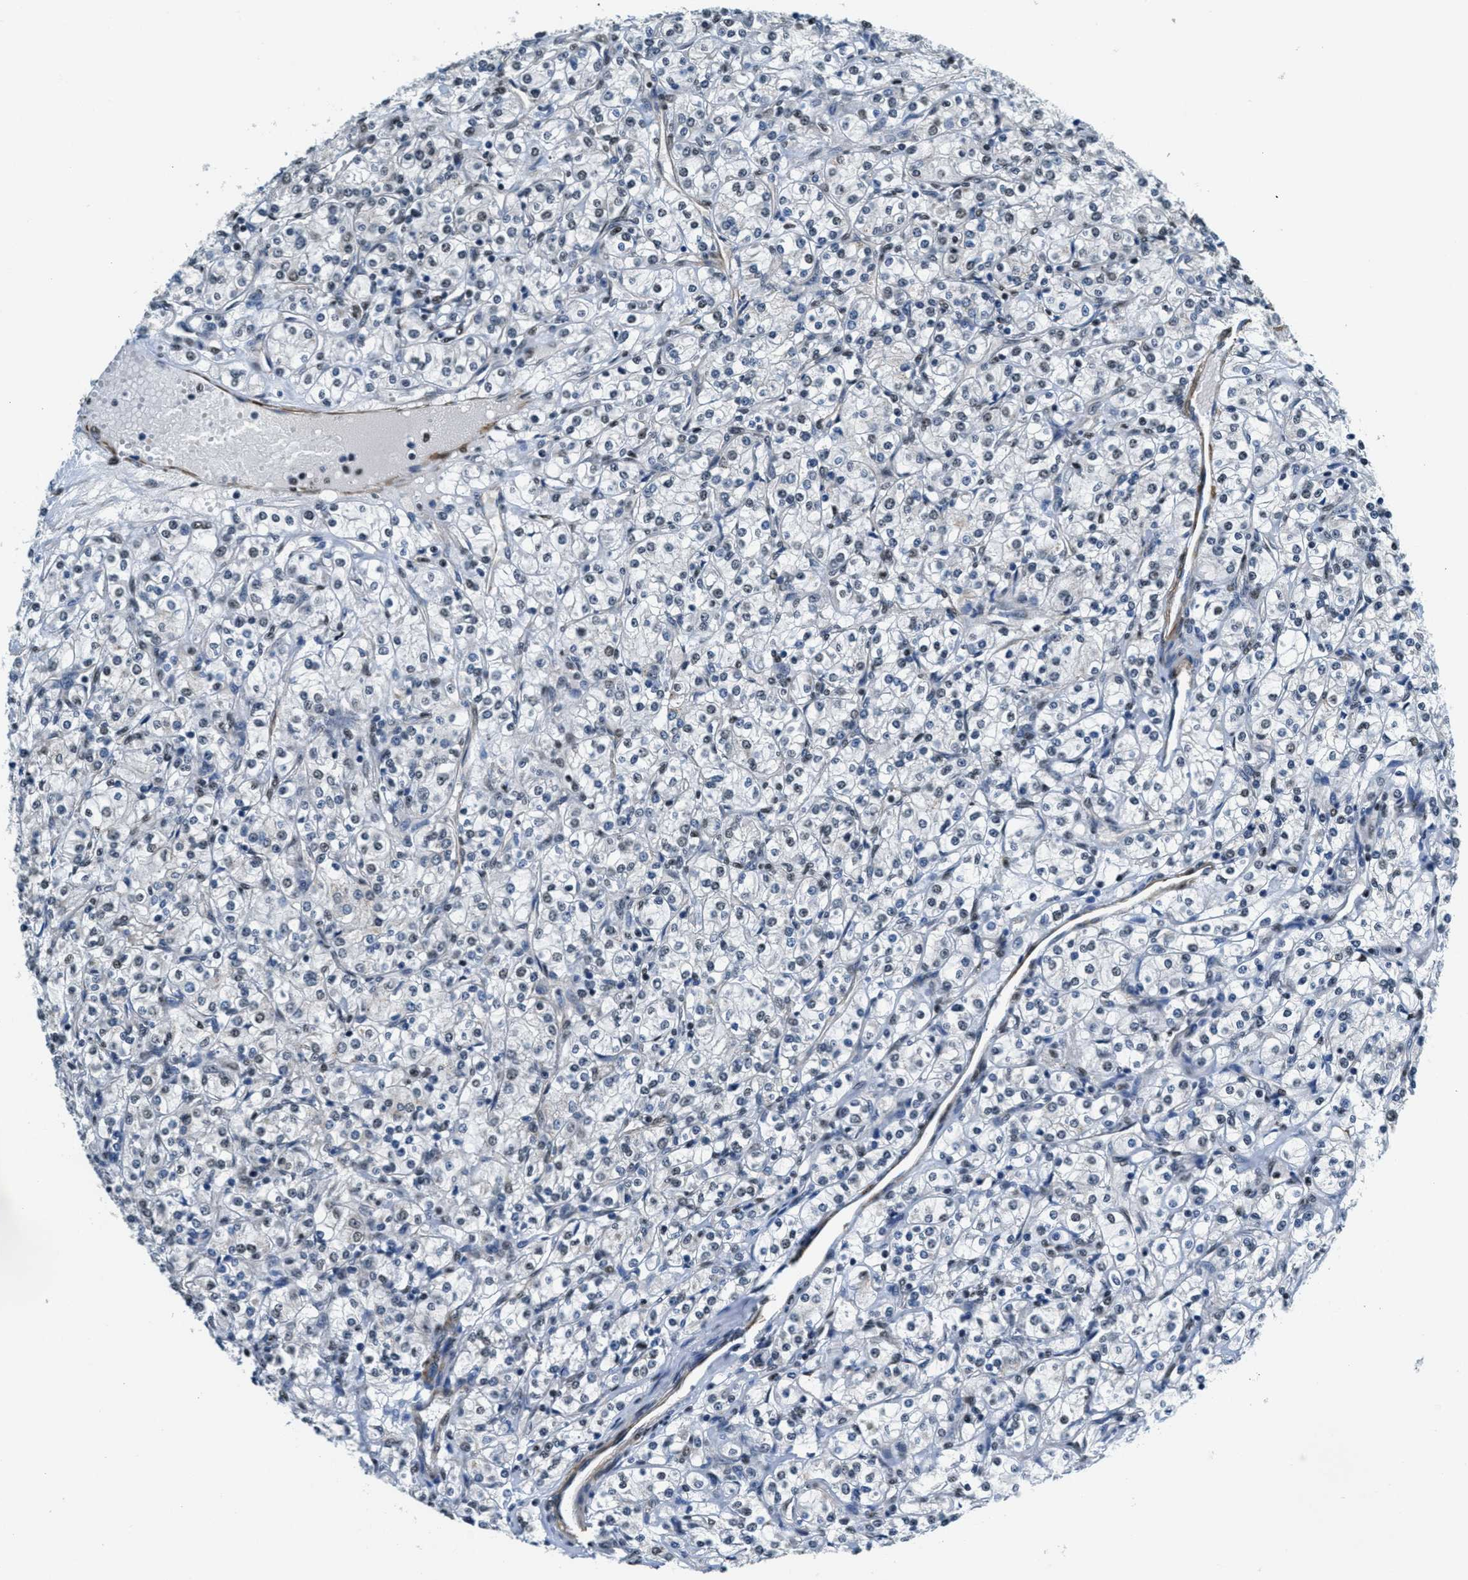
{"staining": {"intensity": "weak", "quantity": "25%-75%", "location": "nuclear"}, "tissue": "renal cancer", "cell_type": "Tumor cells", "image_type": "cancer", "snomed": [{"axis": "morphology", "description": "Adenocarcinoma, NOS"}, {"axis": "topography", "description": "Kidney"}], "caption": "Renal adenocarcinoma was stained to show a protein in brown. There is low levels of weak nuclear positivity in about 25%-75% of tumor cells. The staining was performed using DAB (3,3'-diaminobenzidine) to visualize the protein expression in brown, while the nuclei were stained in blue with hematoxylin (Magnification: 20x).", "gene": "CFAP36", "patient": {"sex": "male", "age": 77}}